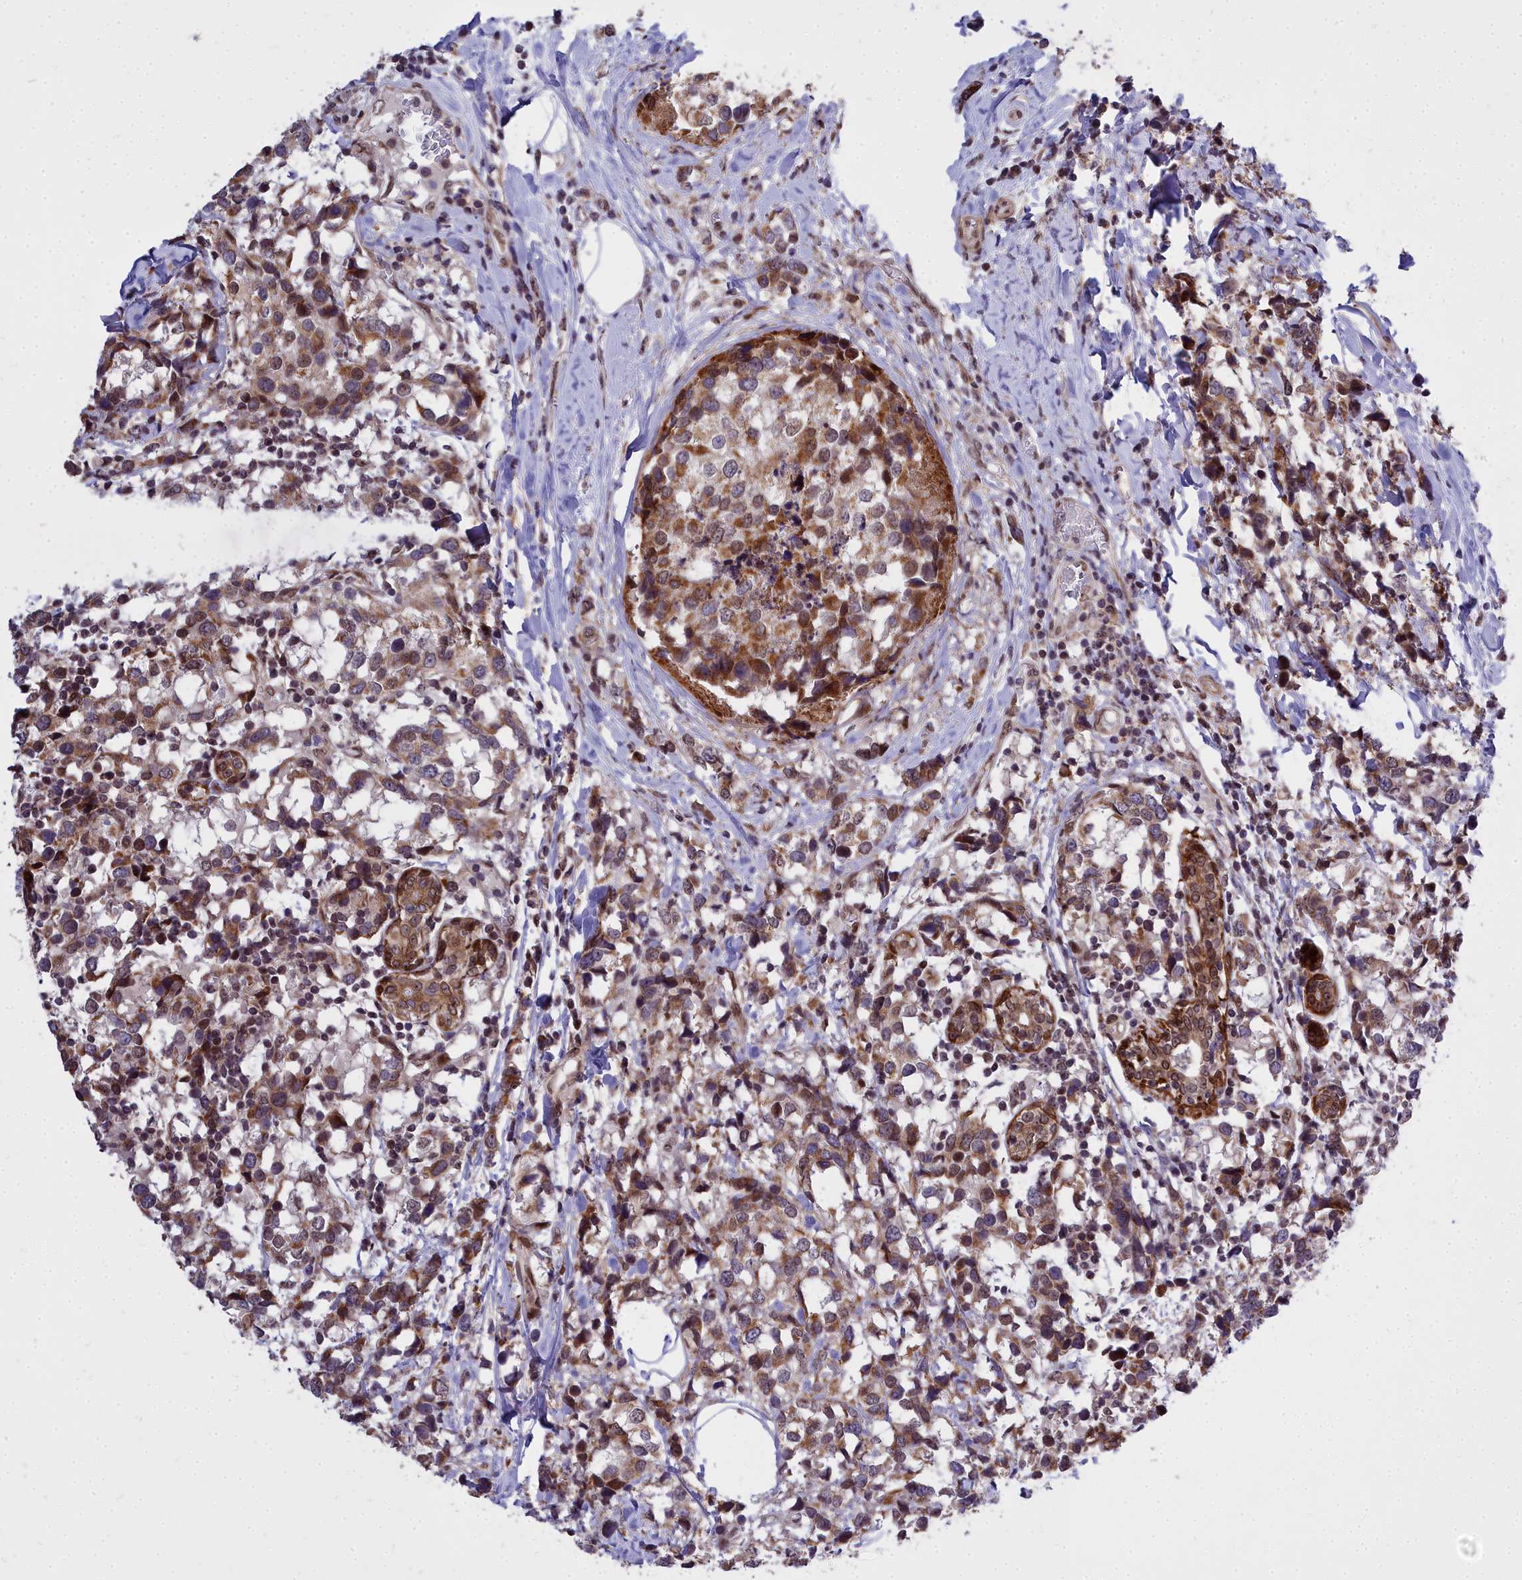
{"staining": {"intensity": "moderate", "quantity": "25%-75%", "location": "cytoplasmic/membranous"}, "tissue": "breast cancer", "cell_type": "Tumor cells", "image_type": "cancer", "snomed": [{"axis": "morphology", "description": "Lobular carcinoma"}, {"axis": "topography", "description": "Breast"}], "caption": "This photomicrograph shows immunohistochemistry (IHC) staining of human lobular carcinoma (breast), with medium moderate cytoplasmic/membranous staining in approximately 25%-75% of tumor cells.", "gene": "ABCB8", "patient": {"sex": "female", "age": 59}}